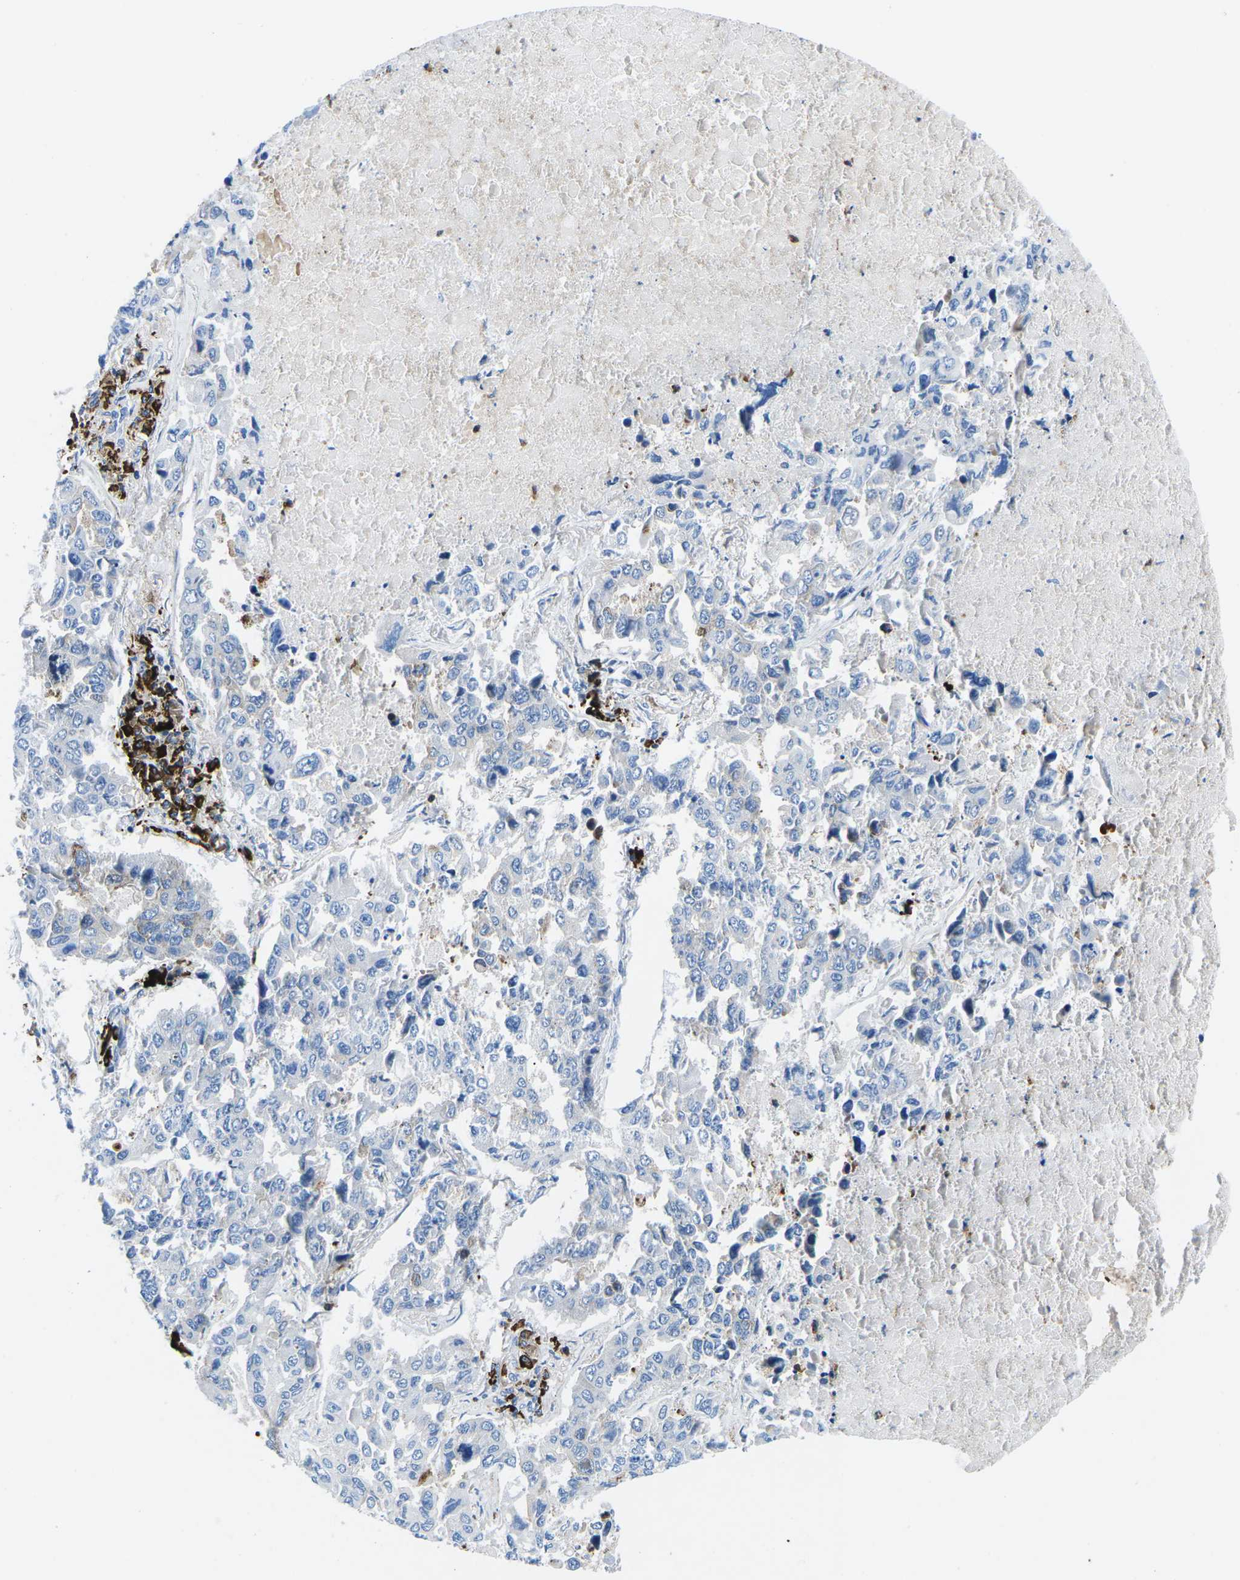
{"staining": {"intensity": "negative", "quantity": "none", "location": "none"}, "tissue": "lung cancer", "cell_type": "Tumor cells", "image_type": "cancer", "snomed": [{"axis": "morphology", "description": "Adenocarcinoma, NOS"}, {"axis": "topography", "description": "Lung"}], "caption": "A high-resolution histopathology image shows IHC staining of lung cancer (adenocarcinoma), which exhibits no significant expression in tumor cells.", "gene": "MC4R", "patient": {"sex": "male", "age": 64}}